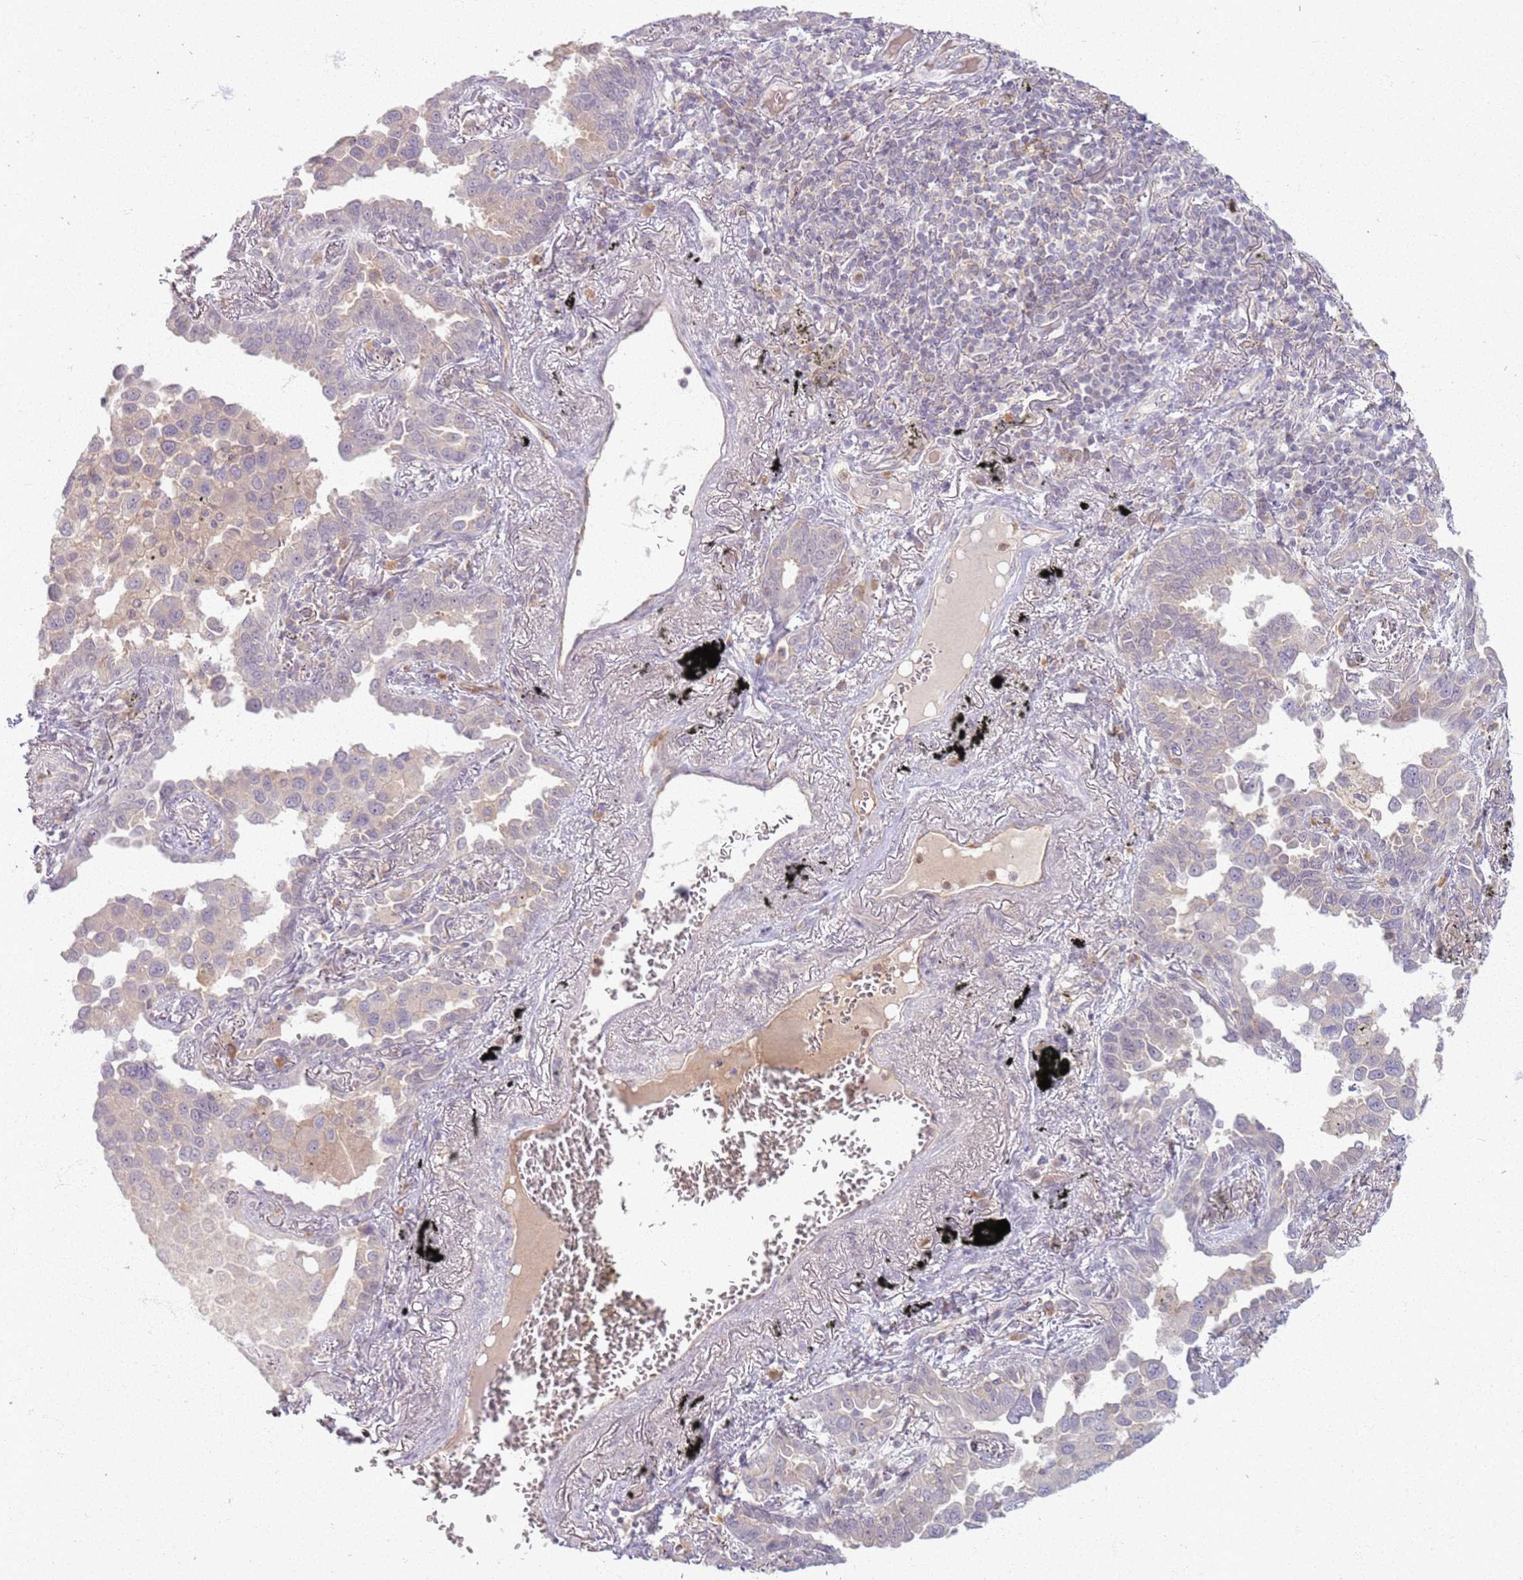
{"staining": {"intensity": "negative", "quantity": "none", "location": "none"}, "tissue": "lung cancer", "cell_type": "Tumor cells", "image_type": "cancer", "snomed": [{"axis": "morphology", "description": "Adenocarcinoma, NOS"}, {"axis": "topography", "description": "Lung"}], "caption": "Immunohistochemistry micrograph of neoplastic tissue: human lung adenocarcinoma stained with DAB displays no significant protein positivity in tumor cells. (DAB (3,3'-diaminobenzidine) immunohistochemistry (IHC) visualized using brightfield microscopy, high magnification).", "gene": "ZDHHC2", "patient": {"sex": "male", "age": 67}}